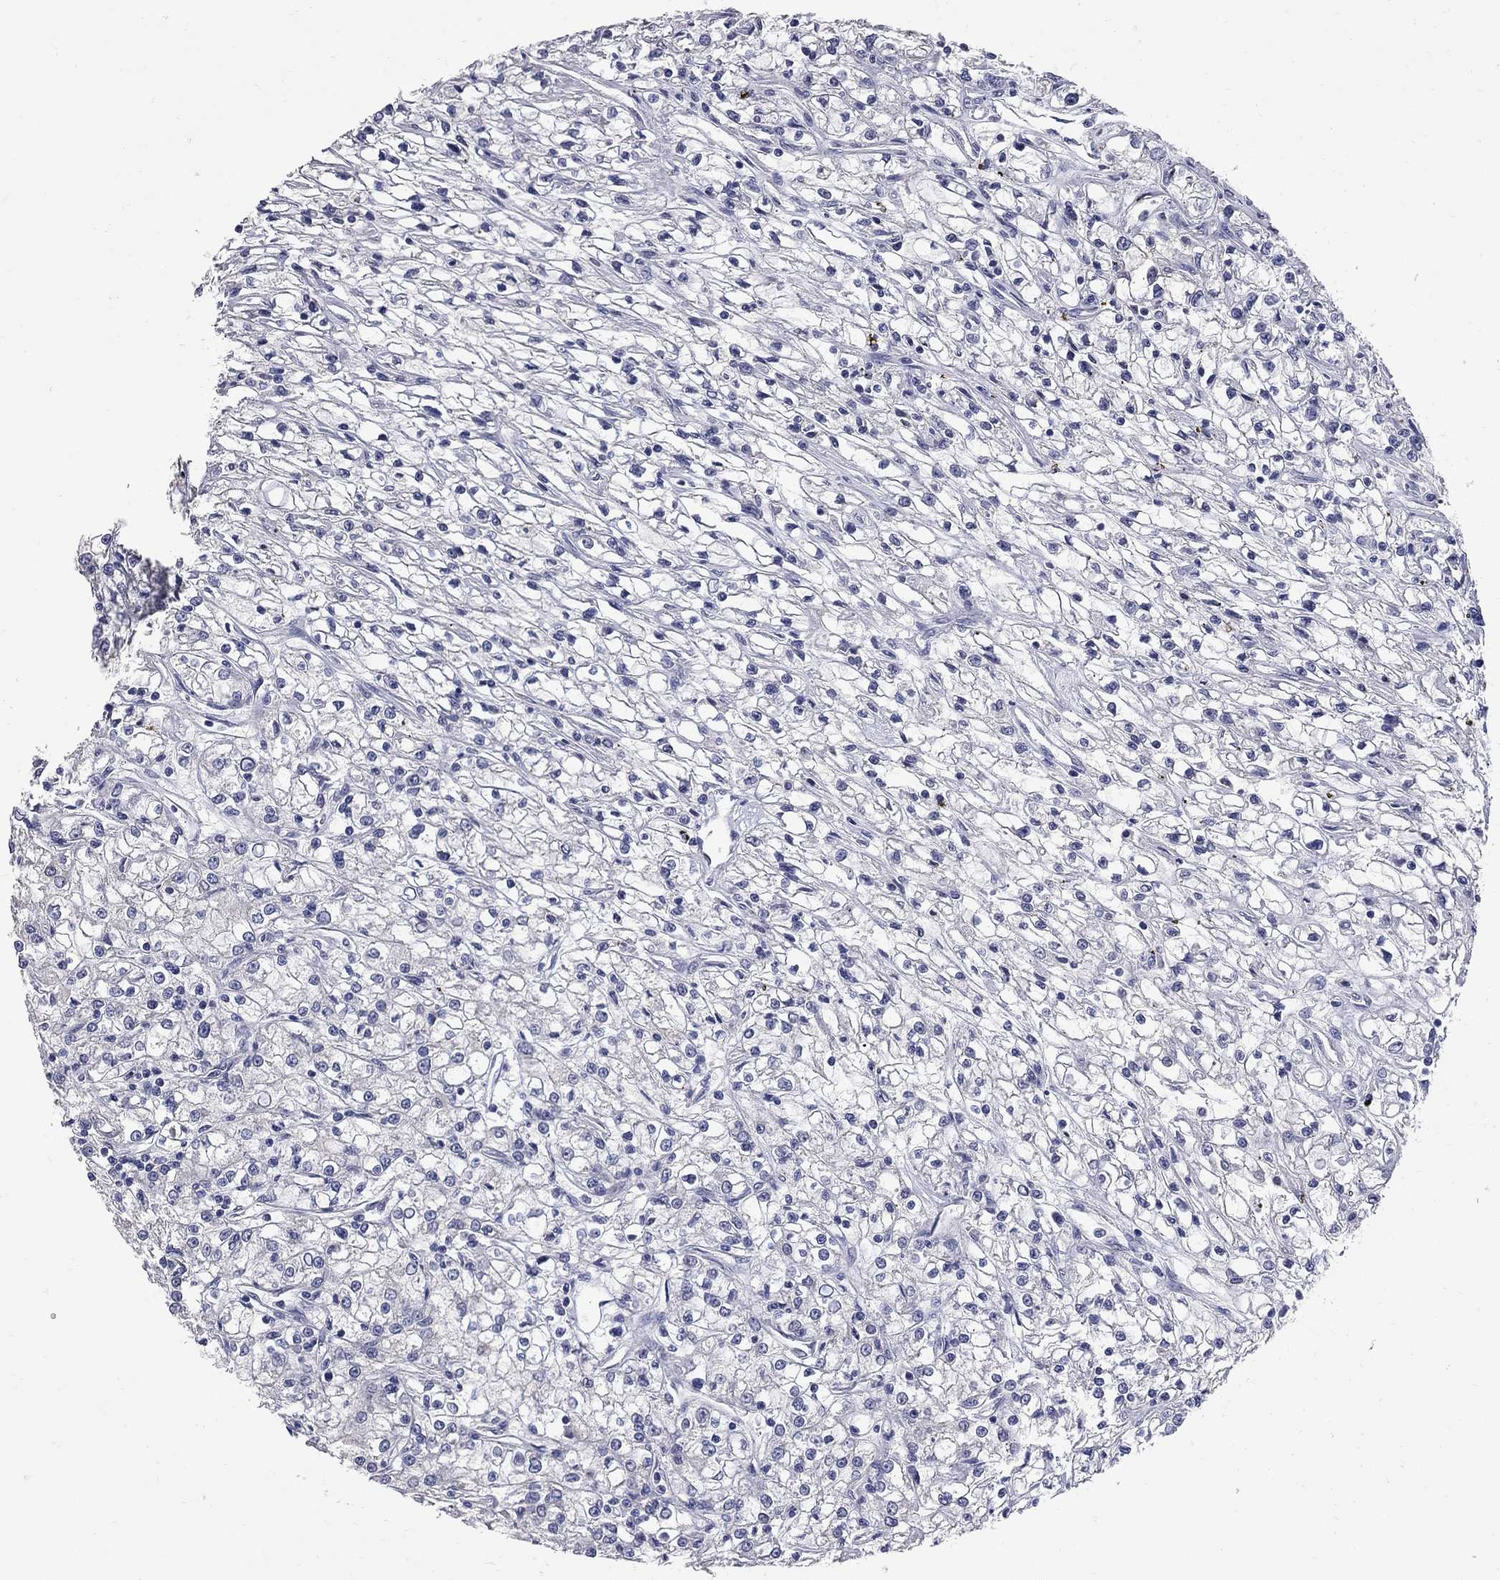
{"staining": {"intensity": "negative", "quantity": "none", "location": "none"}, "tissue": "renal cancer", "cell_type": "Tumor cells", "image_type": "cancer", "snomed": [{"axis": "morphology", "description": "Adenocarcinoma, NOS"}, {"axis": "topography", "description": "Kidney"}], "caption": "The micrograph shows no significant staining in tumor cells of renal adenocarcinoma. (Stains: DAB (3,3'-diaminobenzidine) IHC with hematoxylin counter stain, Microscopy: brightfield microscopy at high magnification).", "gene": "NOS2", "patient": {"sex": "female", "age": 59}}